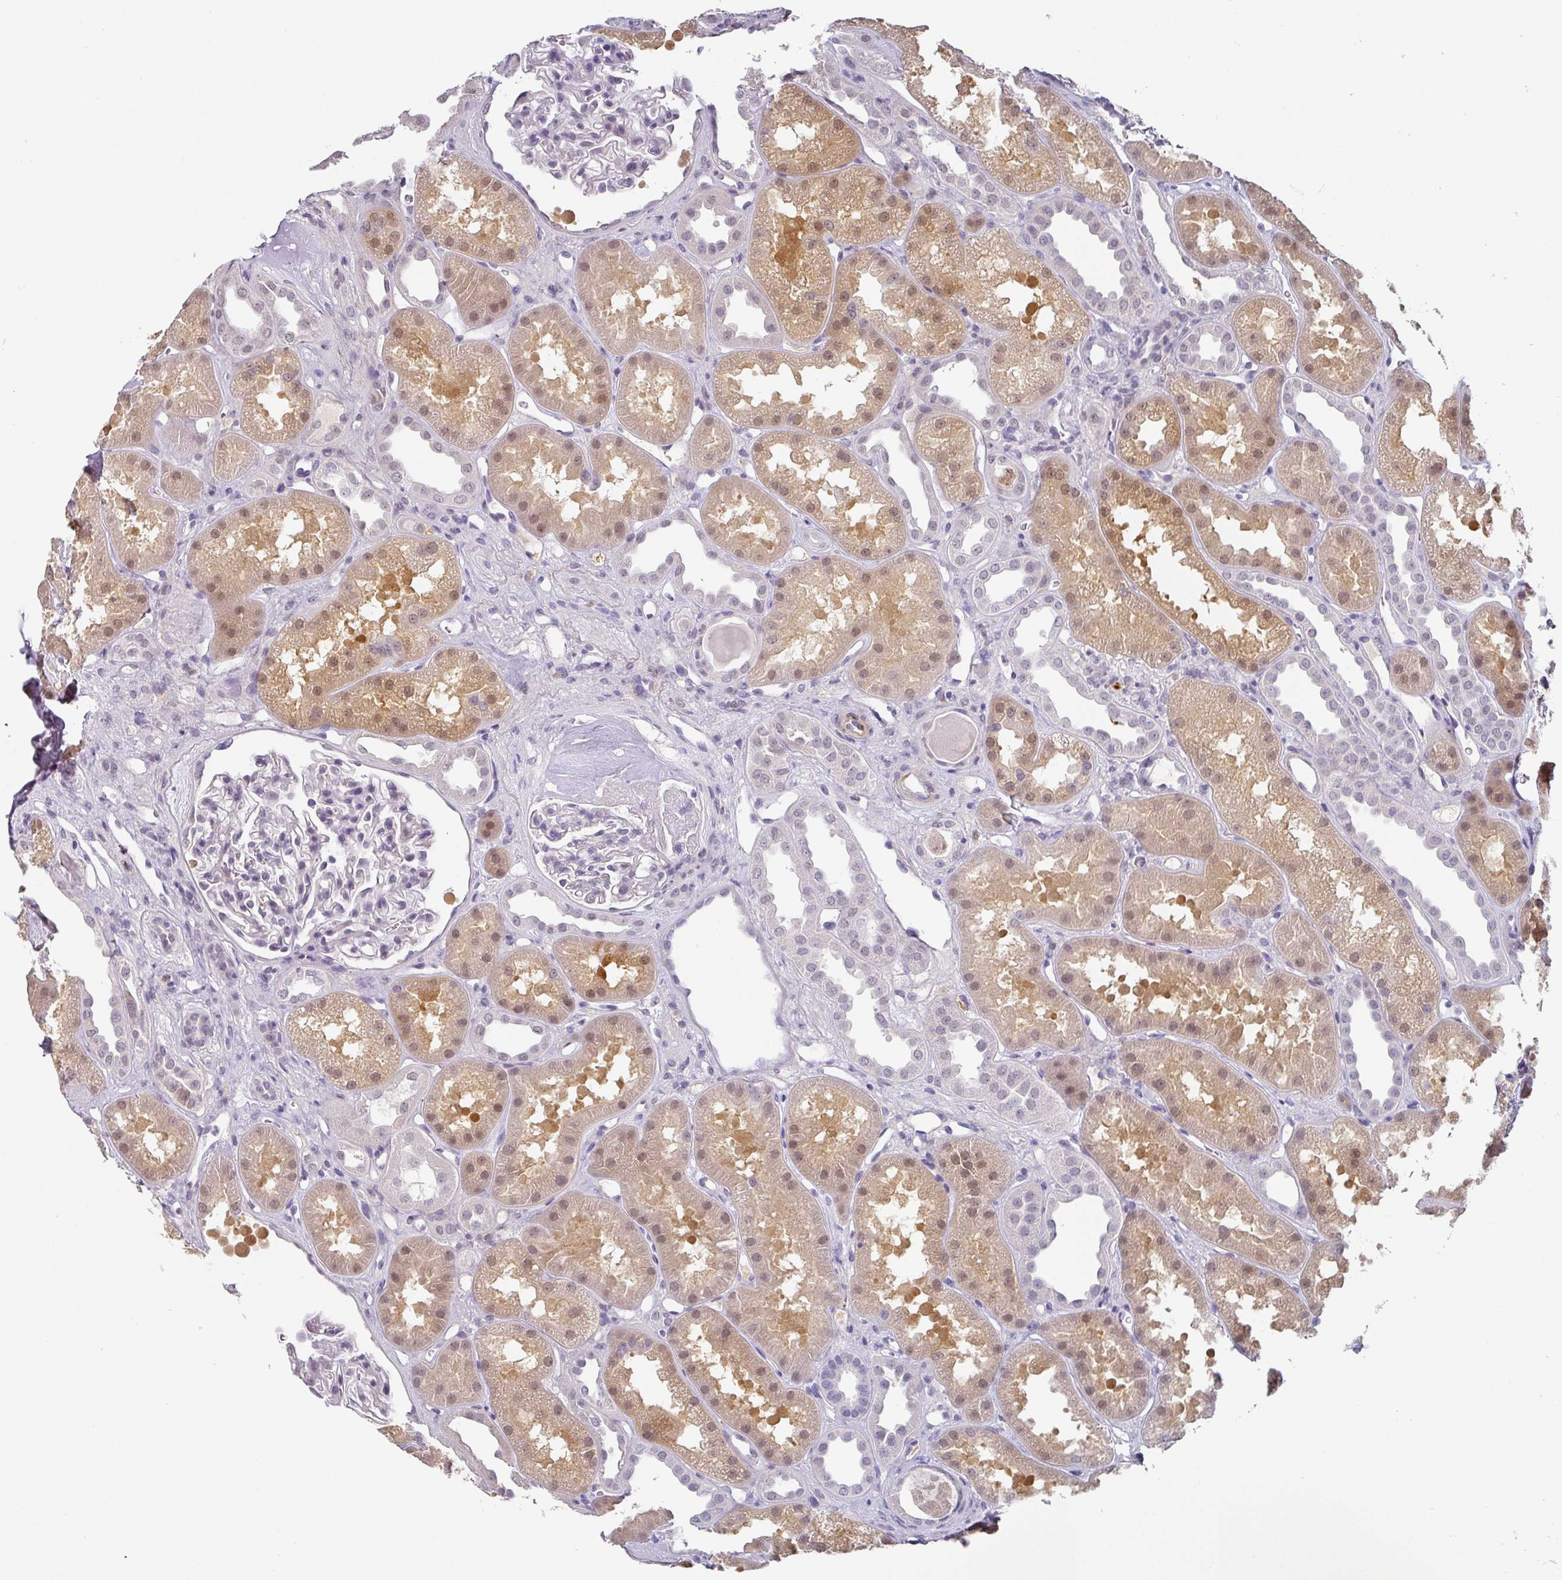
{"staining": {"intensity": "negative", "quantity": "none", "location": "none"}, "tissue": "kidney", "cell_type": "Cells in glomeruli", "image_type": "normal", "snomed": [{"axis": "morphology", "description": "Normal tissue, NOS"}, {"axis": "topography", "description": "Kidney"}], "caption": "This is an IHC image of unremarkable human kidney. There is no staining in cells in glomeruli.", "gene": "C1QB", "patient": {"sex": "male", "age": 61}}